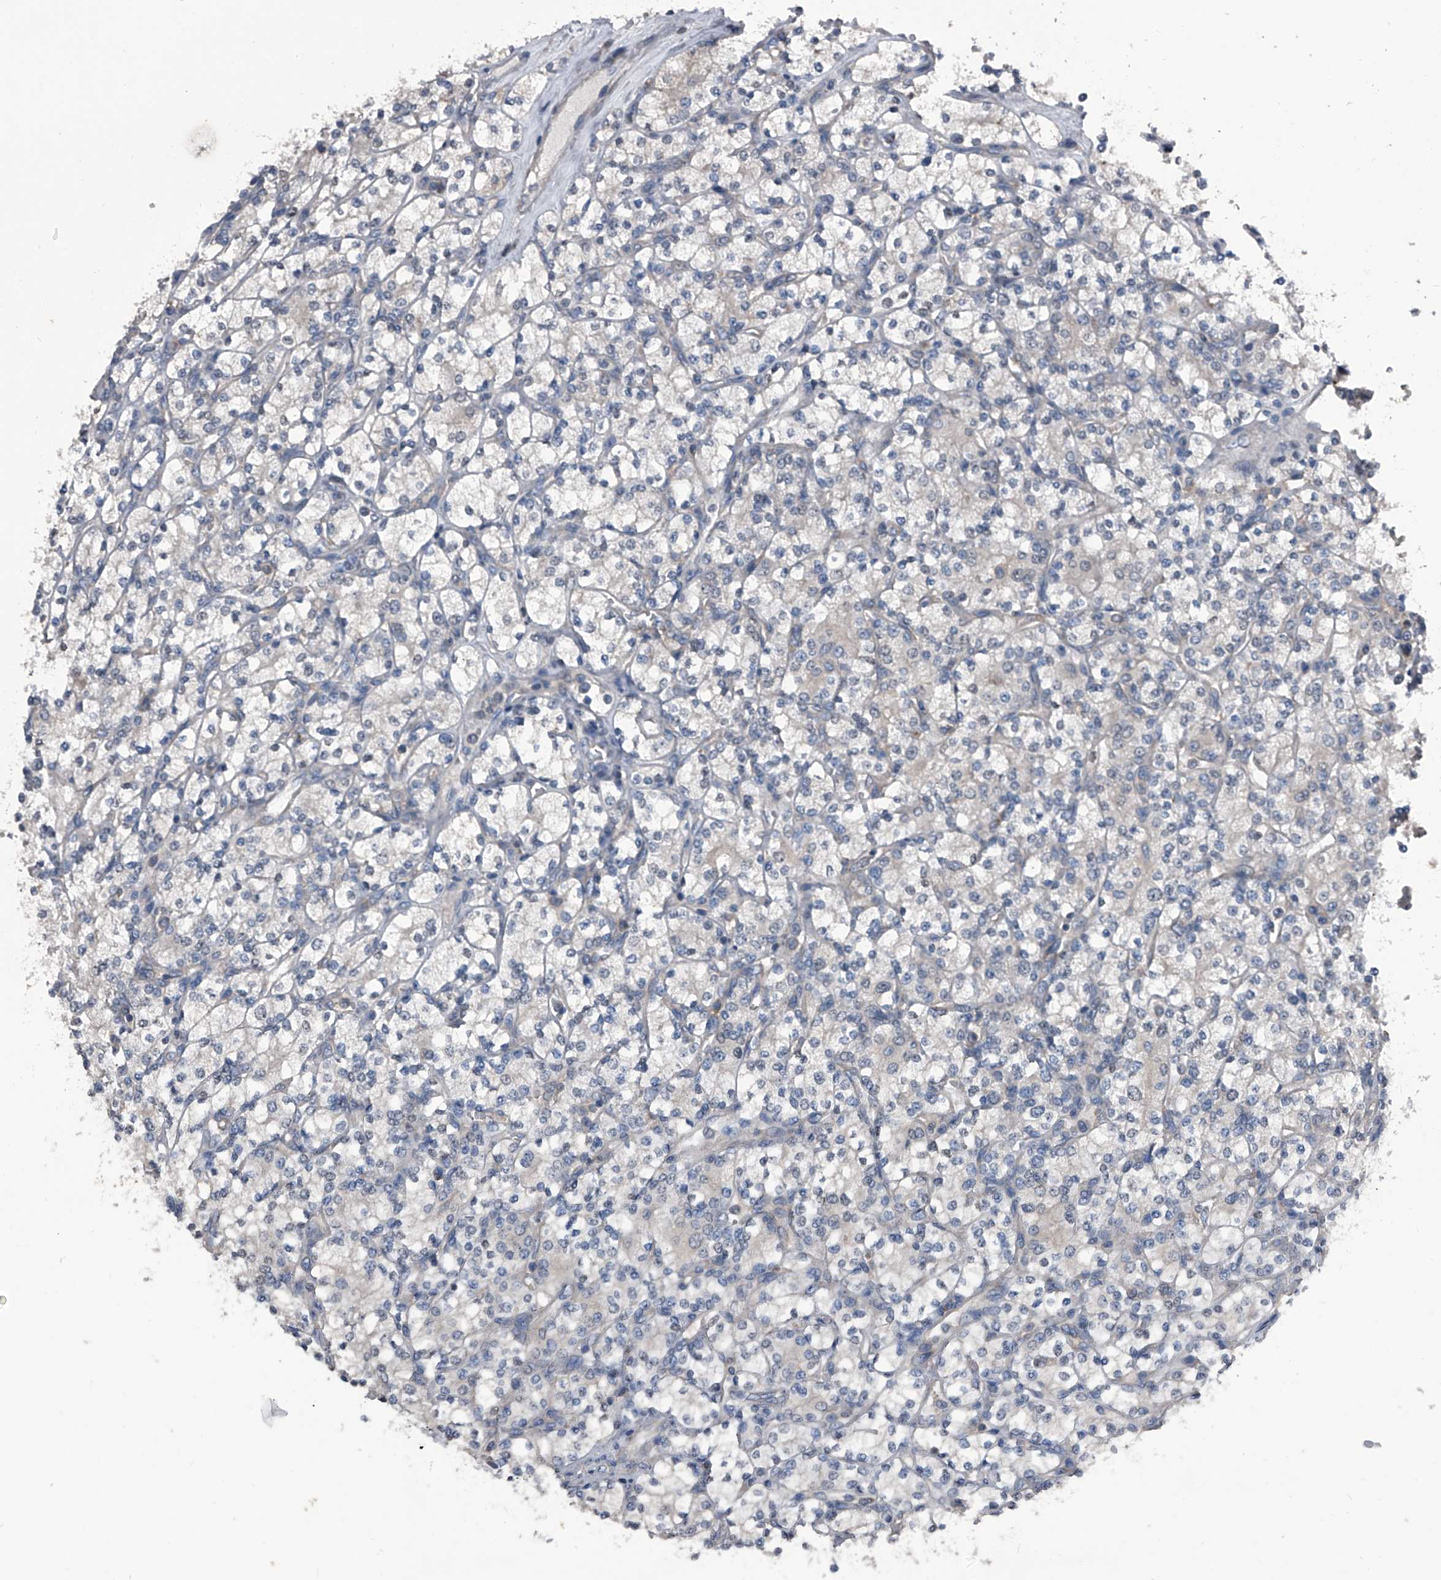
{"staining": {"intensity": "negative", "quantity": "none", "location": "none"}, "tissue": "renal cancer", "cell_type": "Tumor cells", "image_type": "cancer", "snomed": [{"axis": "morphology", "description": "Adenocarcinoma, NOS"}, {"axis": "topography", "description": "Kidney"}], "caption": "DAB (3,3'-diaminobenzidine) immunohistochemical staining of human renal adenocarcinoma shows no significant positivity in tumor cells. (Immunohistochemistry, brightfield microscopy, high magnification).", "gene": "PIP5K1A", "patient": {"sex": "male", "age": 77}}